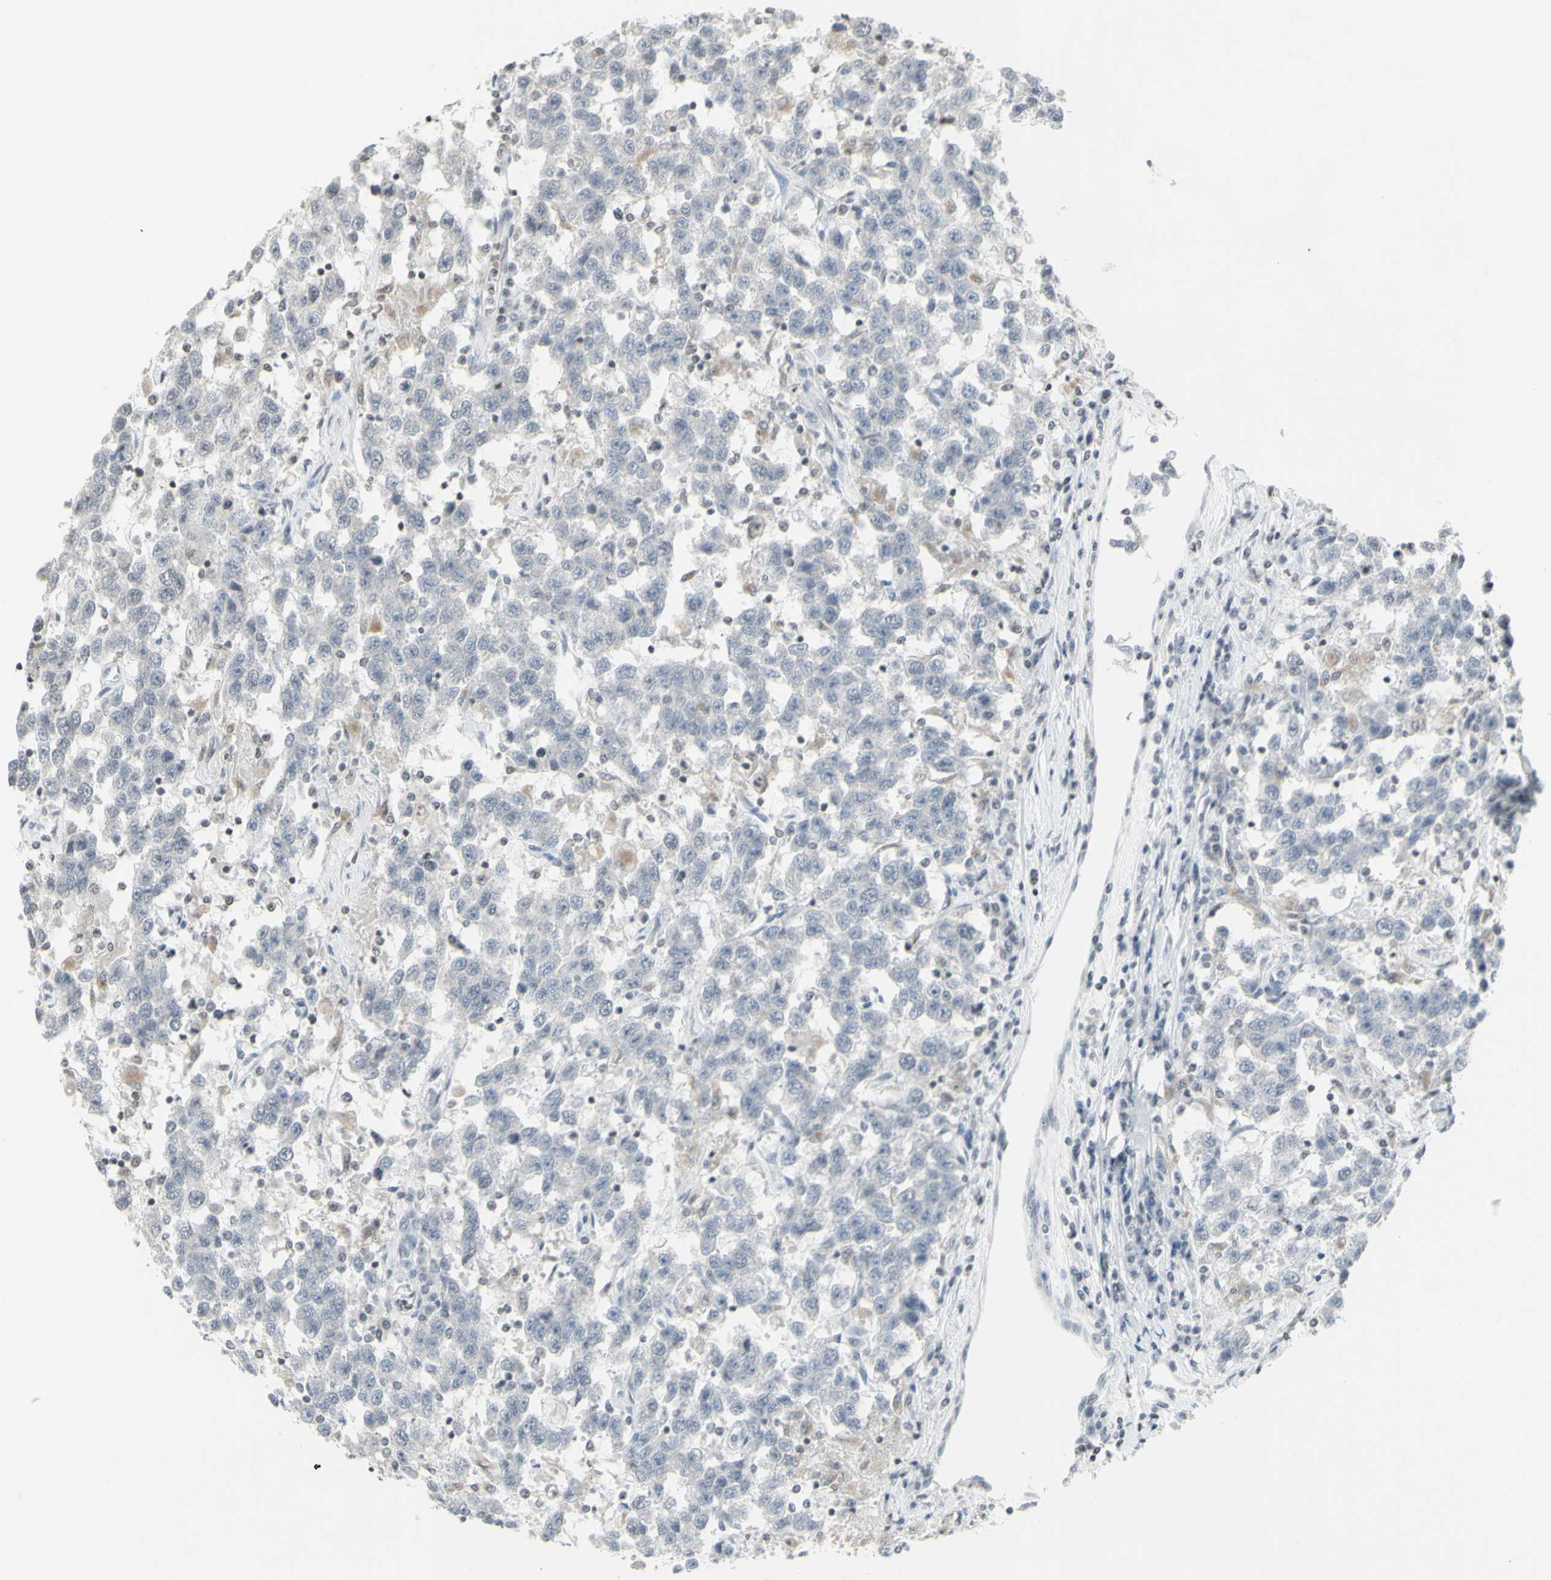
{"staining": {"intensity": "negative", "quantity": "none", "location": "none"}, "tissue": "testis cancer", "cell_type": "Tumor cells", "image_type": "cancer", "snomed": [{"axis": "morphology", "description": "Seminoma, NOS"}, {"axis": "topography", "description": "Testis"}], "caption": "High power microscopy histopathology image of an IHC photomicrograph of testis cancer, revealing no significant staining in tumor cells. Nuclei are stained in blue.", "gene": "MUC5AC", "patient": {"sex": "male", "age": 41}}